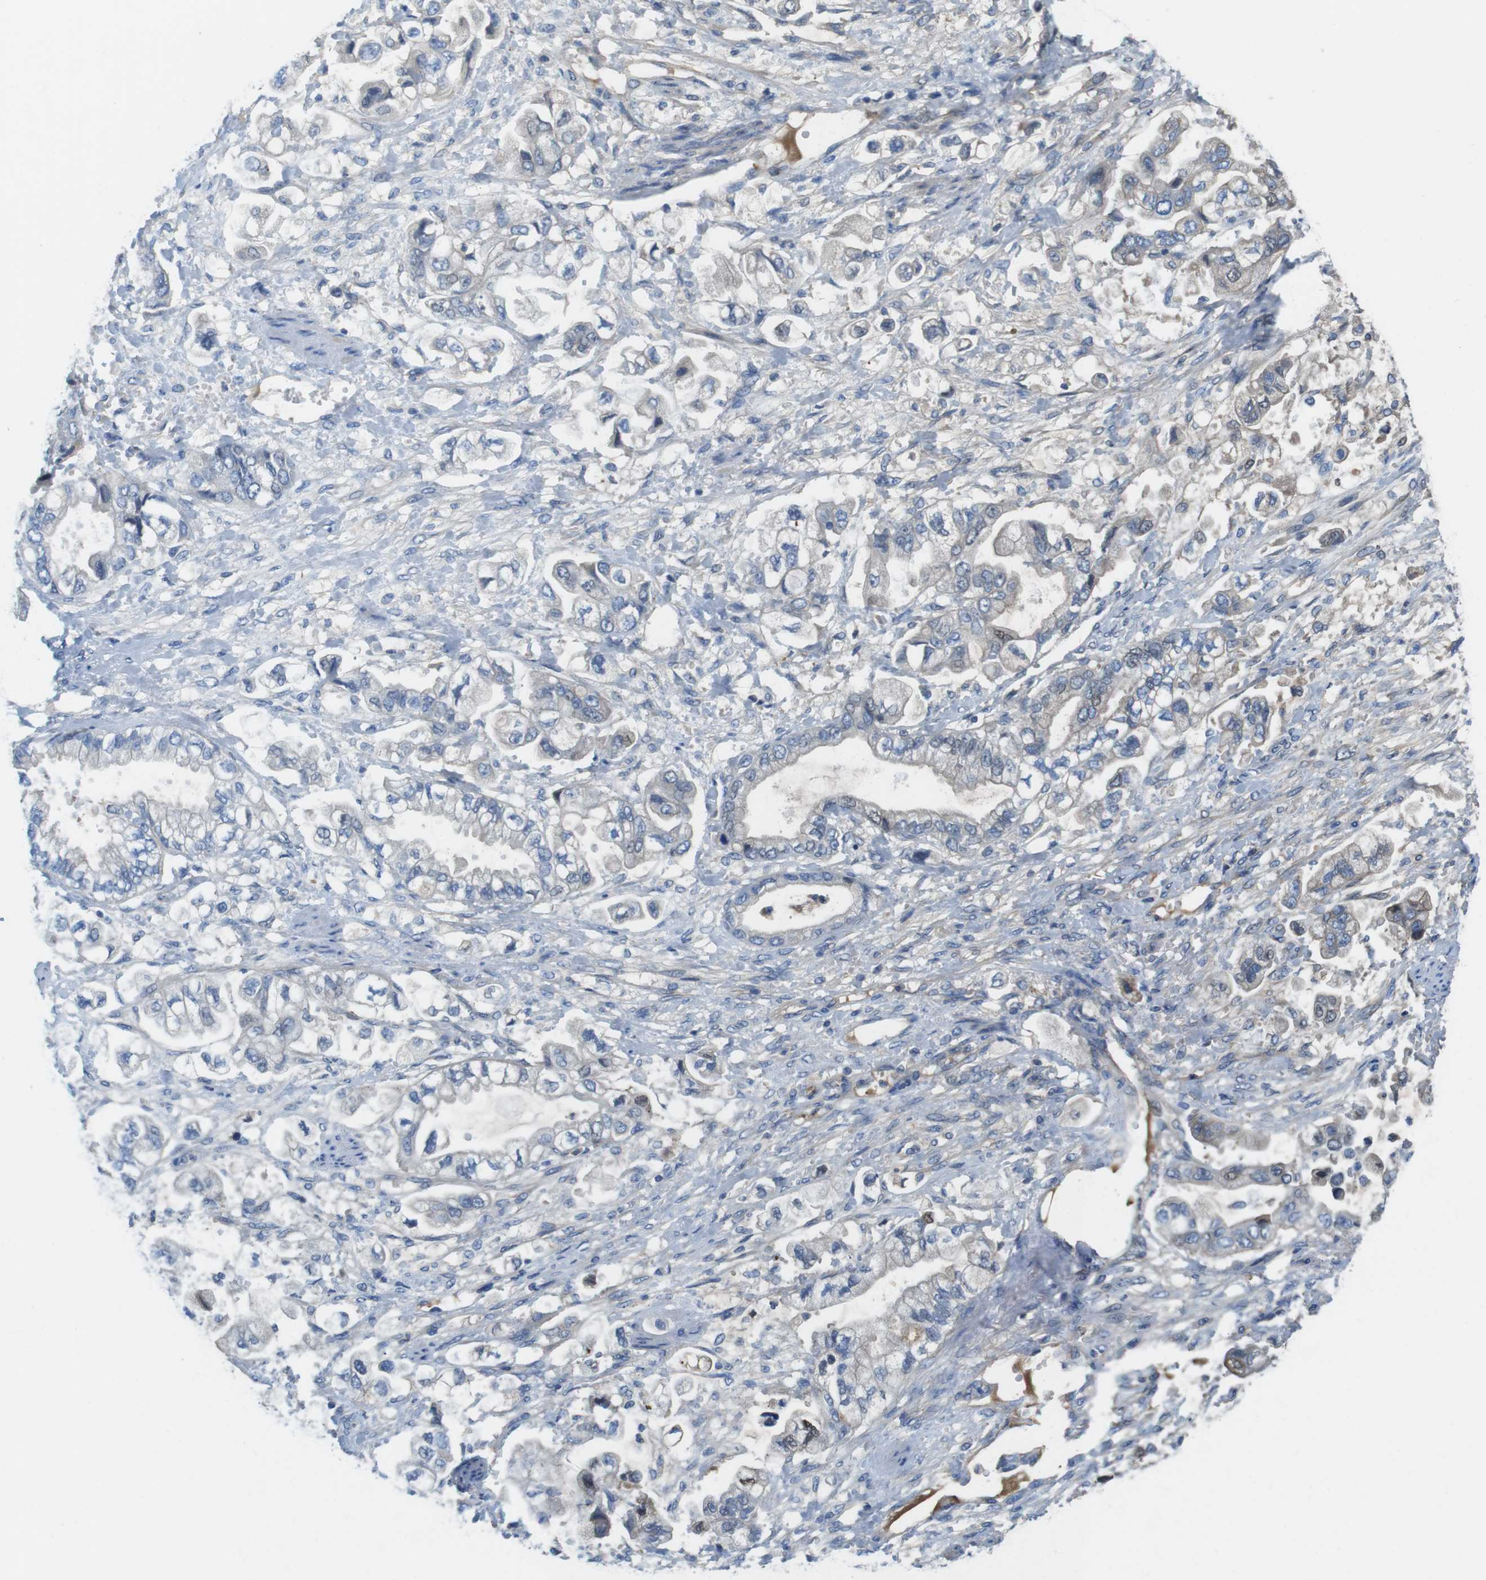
{"staining": {"intensity": "weak", "quantity": "25%-75%", "location": "cytoplasmic/membranous,nuclear"}, "tissue": "stomach cancer", "cell_type": "Tumor cells", "image_type": "cancer", "snomed": [{"axis": "morphology", "description": "Normal tissue, NOS"}, {"axis": "morphology", "description": "Adenocarcinoma, NOS"}, {"axis": "topography", "description": "Stomach"}], "caption": "Immunohistochemical staining of adenocarcinoma (stomach) demonstrates low levels of weak cytoplasmic/membranous and nuclear protein expression in about 25%-75% of tumor cells.", "gene": "TMPRSS15", "patient": {"sex": "male", "age": 62}}